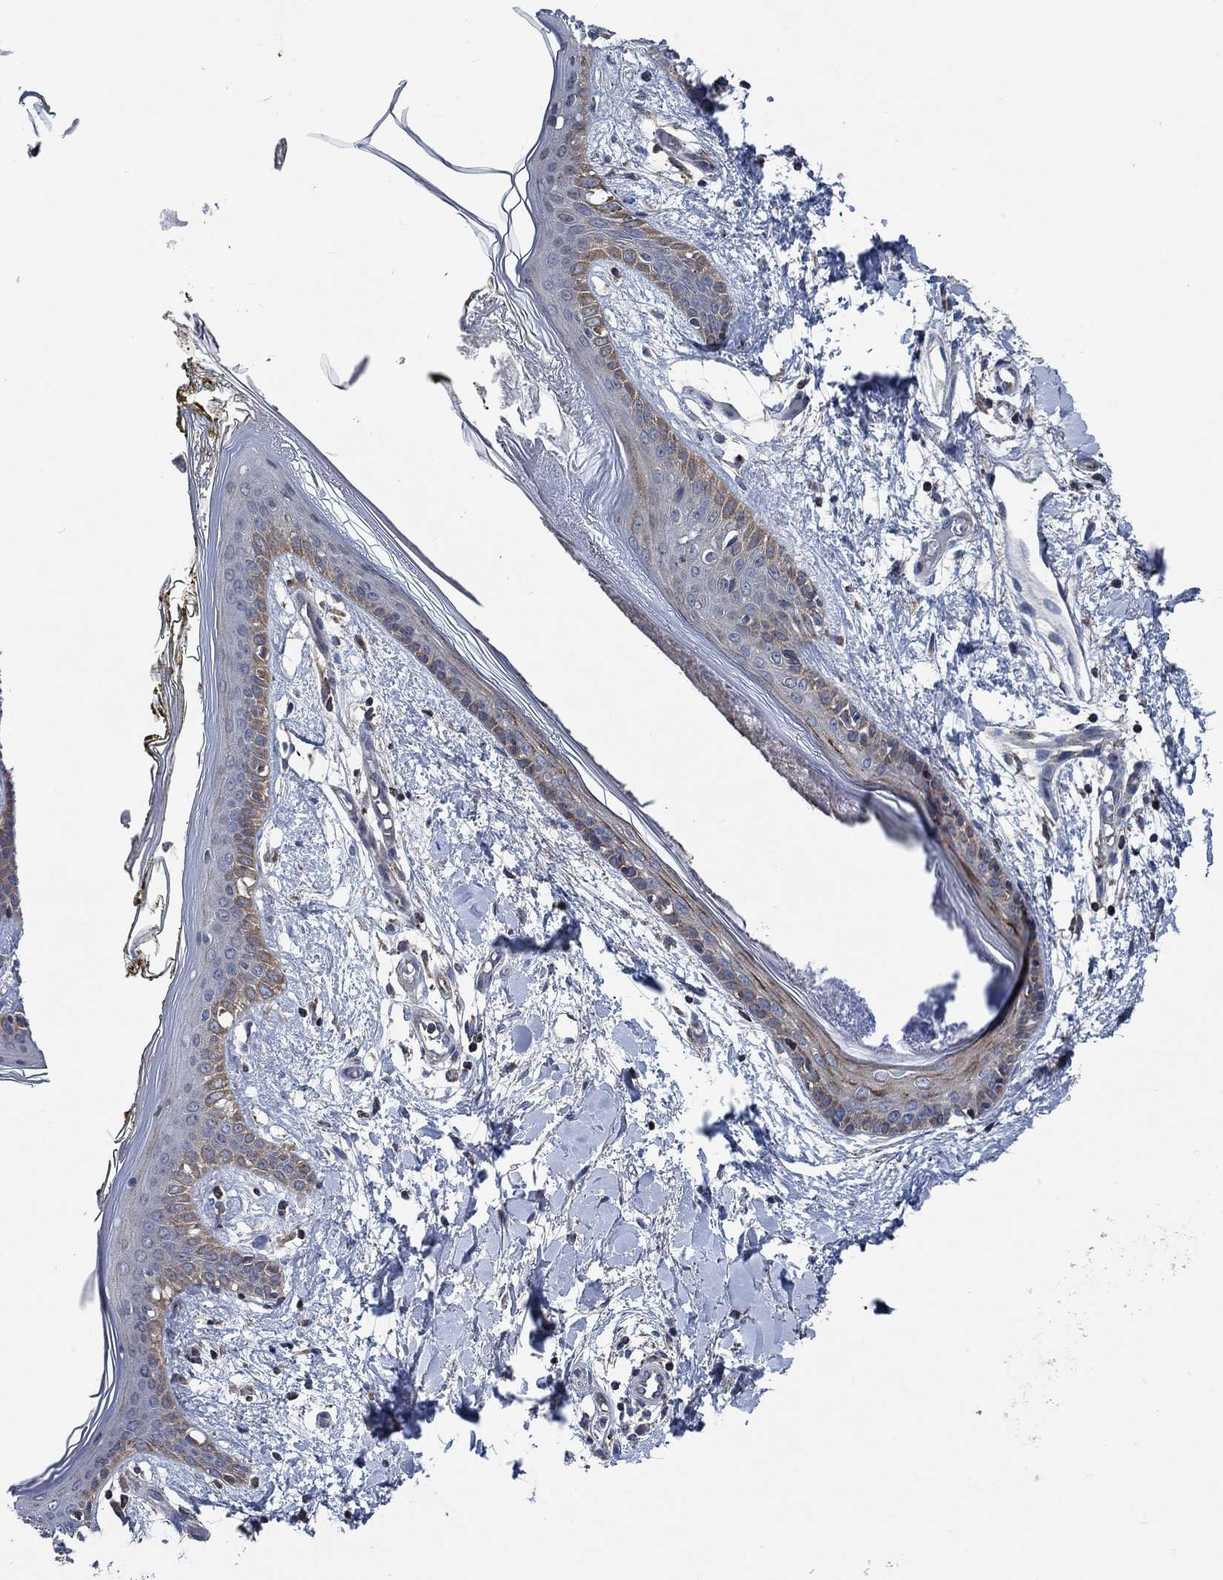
{"staining": {"intensity": "negative", "quantity": "none", "location": "none"}, "tissue": "skin", "cell_type": "Fibroblasts", "image_type": "normal", "snomed": [{"axis": "morphology", "description": "Normal tissue, NOS"}, {"axis": "topography", "description": "Skin"}], "caption": "The image displays no staining of fibroblasts in unremarkable skin.", "gene": "STXBP6", "patient": {"sex": "female", "age": 34}}